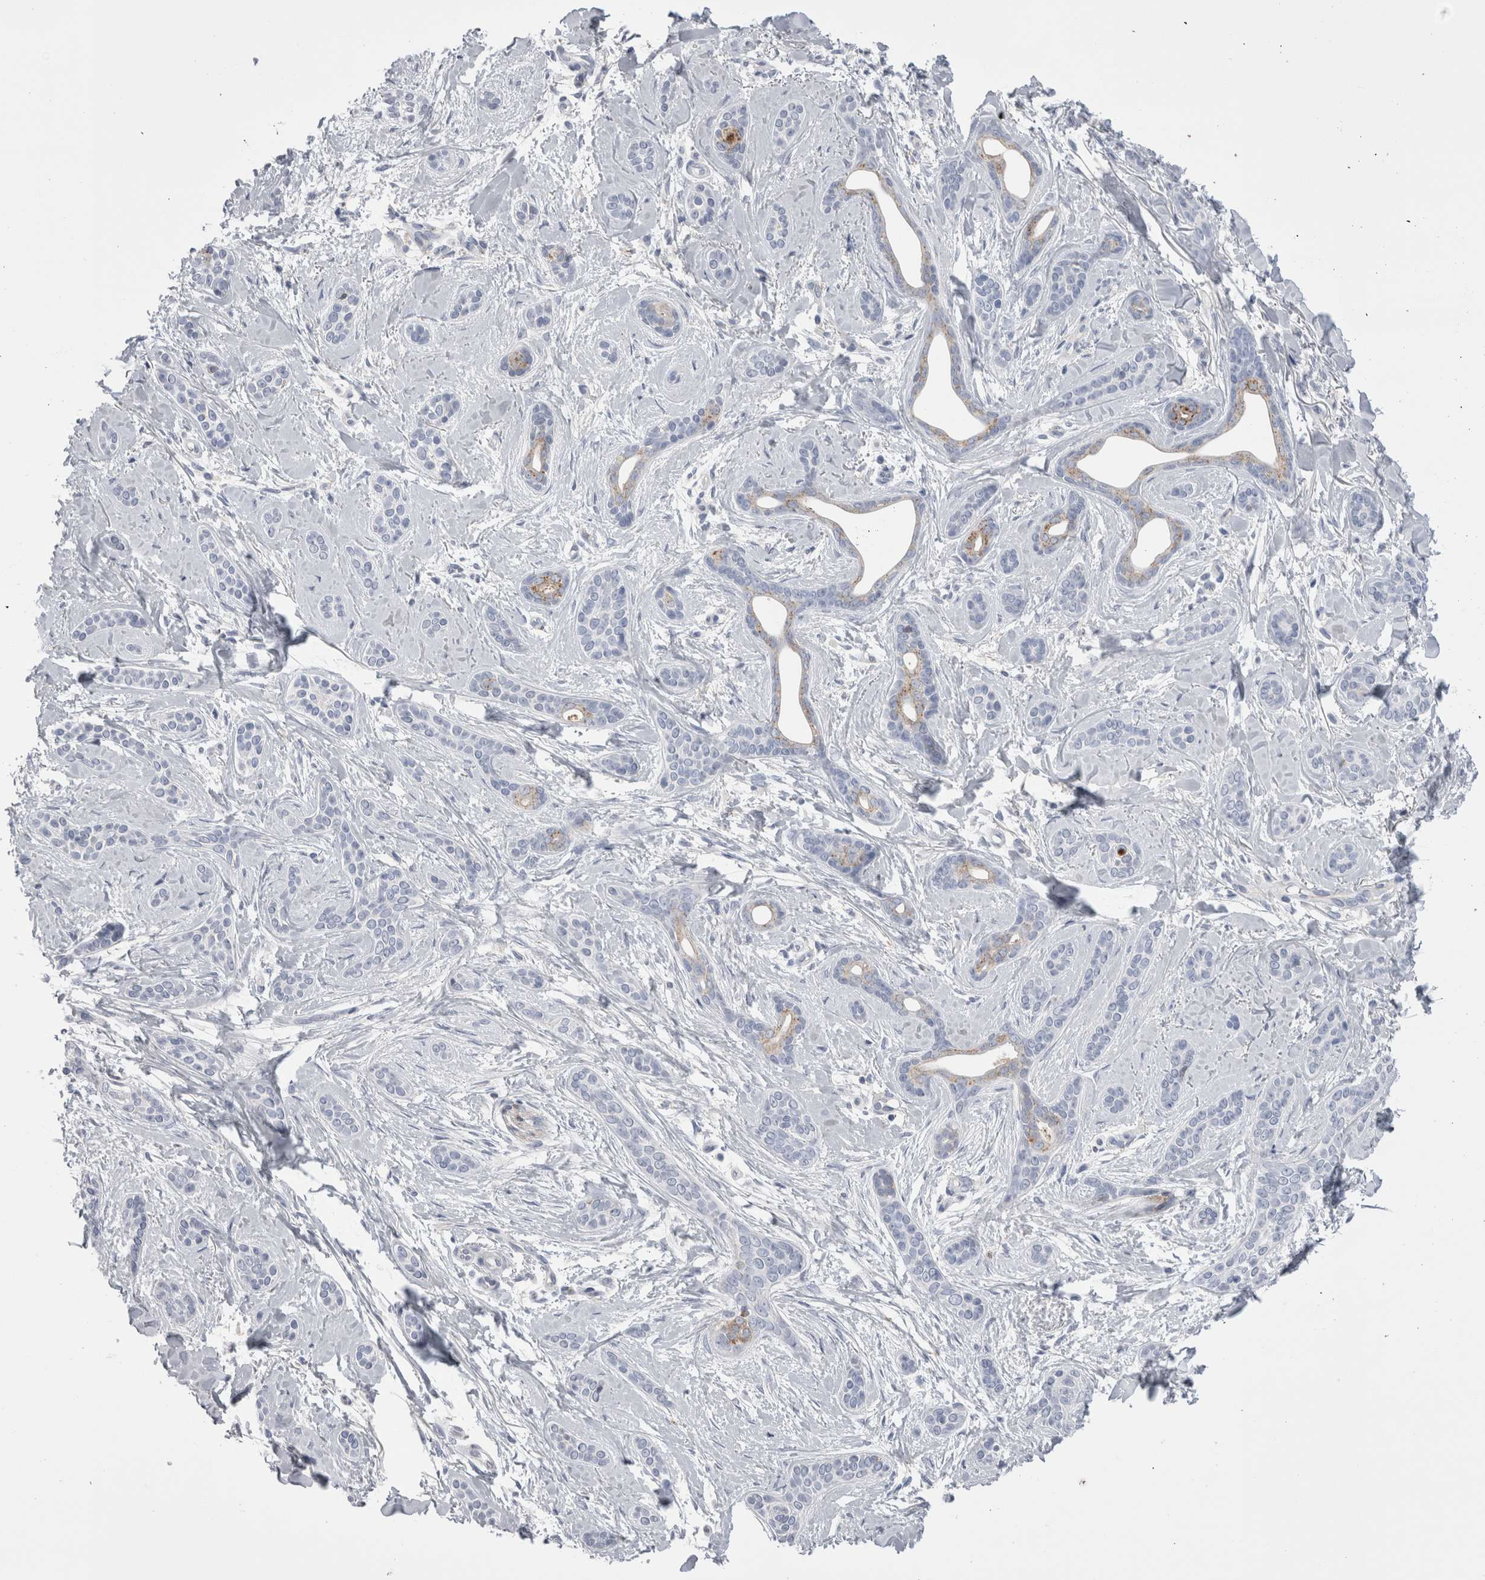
{"staining": {"intensity": "weak", "quantity": "<25%", "location": "cytoplasmic/membranous"}, "tissue": "skin cancer", "cell_type": "Tumor cells", "image_type": "cancer", "snomed": [{"axis": "morphology", "description": "Basal cell carcinoma"}, {"axis": "morphology", "description": "Adnexal tumor, benign"}, {"axis": "topography", "description": "Skin"}], "caption": "This is an IHC photomicrograph of human skin cancer (benign adnexal tumor). There is no expression in tumor cells.", "gene": "EPDR1", "patient": {"sex": "female", "age": 42}}